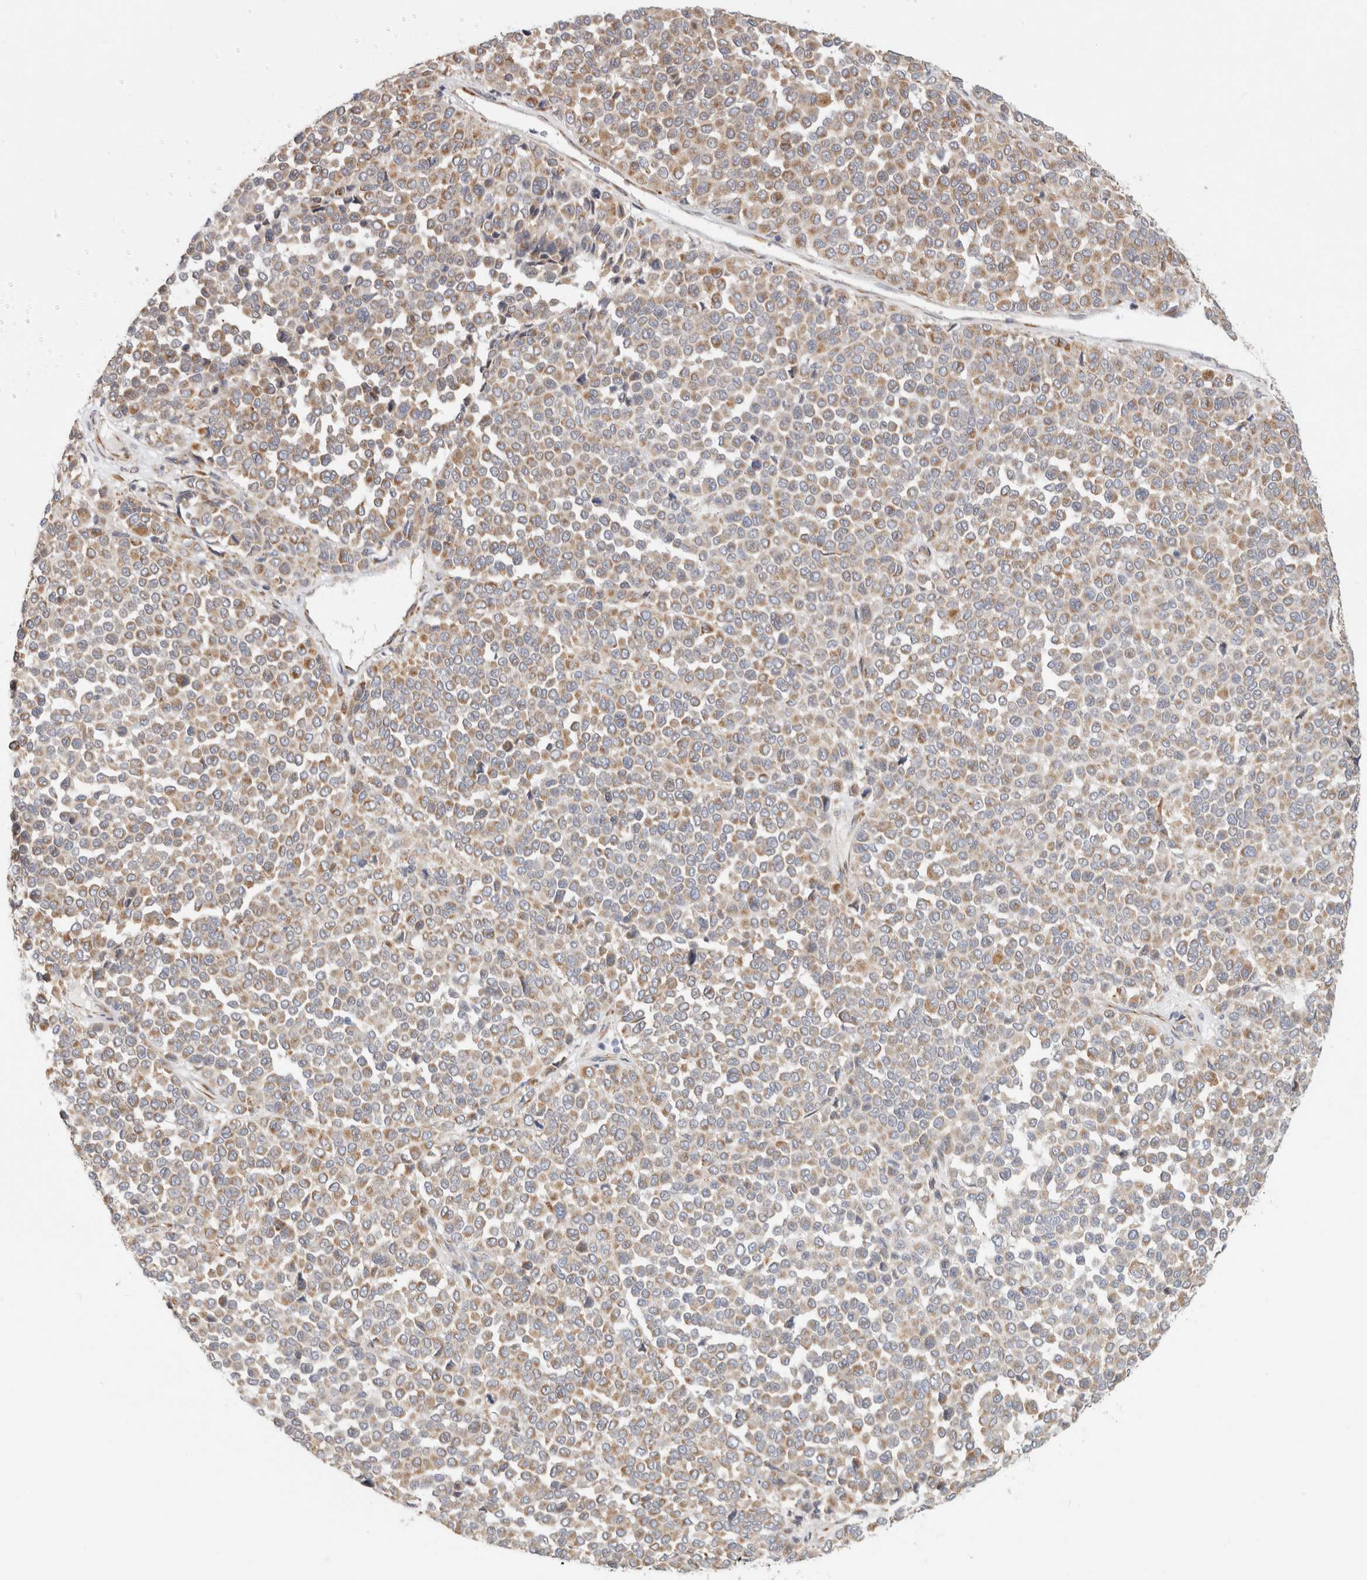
{"staining": {"intensity": "weak", "quantity": ">75%", "location": "cytoplasmic/membranous"}, "tissue": "melanoma", "cell_type": "Tumor cells", "image_type": "cancer", "snomed": [{"axis": "morphology", "description": "Malignant melanoma, Metastatic site"}, {"axis": "topography", "description": "Pancreas"}], "caption": "Immunohistochemical staining of human melanoma demonstrates low levels of weak cytoplasmic/membranous staining in approximately >75% of tumor cells.", "gene": "RPN2", "patient": {"sex": "female", "age": 30}}